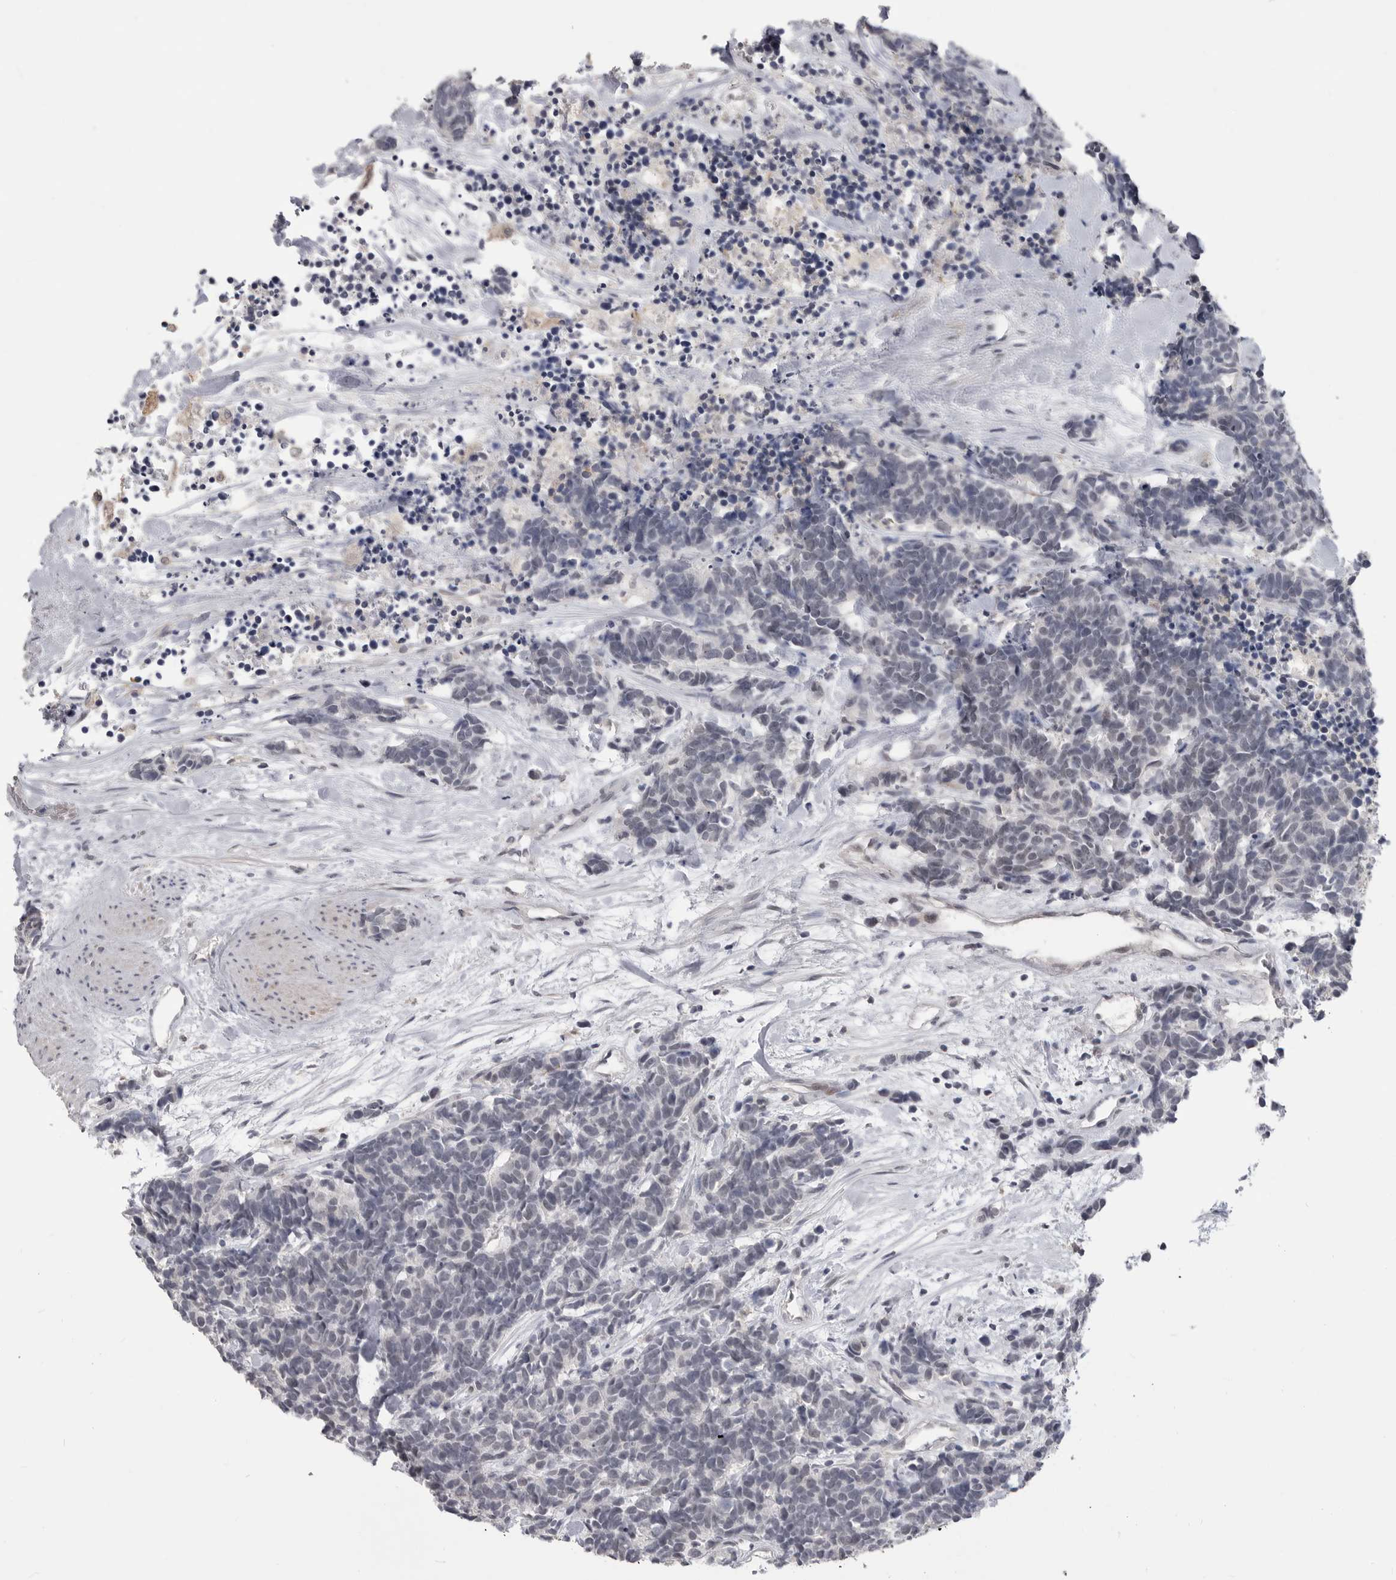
{"staining": {"intensity": "negative", "quantity": "none", "location": "none"}, "tissue": "carcinoid", "cell_type": "Tumor cells", "image_type": "cancer", "snomed": [{"axis": "morphology", "description": "Carcinoma, NOS"}, {"axis": "morphology", "description": "Carcinoid, malignant, NOS"}, {"axis": "topography", "description": "Urinary bladder"}], "caption": "High power microscopy micrograph of an immunohistochemistry (IHC) micrograph of malignant carcinoid, revealing no significant expression in tumor cells. (DAB (3,3'-diaminobenzidine) IHC, high magnification).", "gene": "PLEKHF1", "patient": {"sex": "male", "age": 57}}